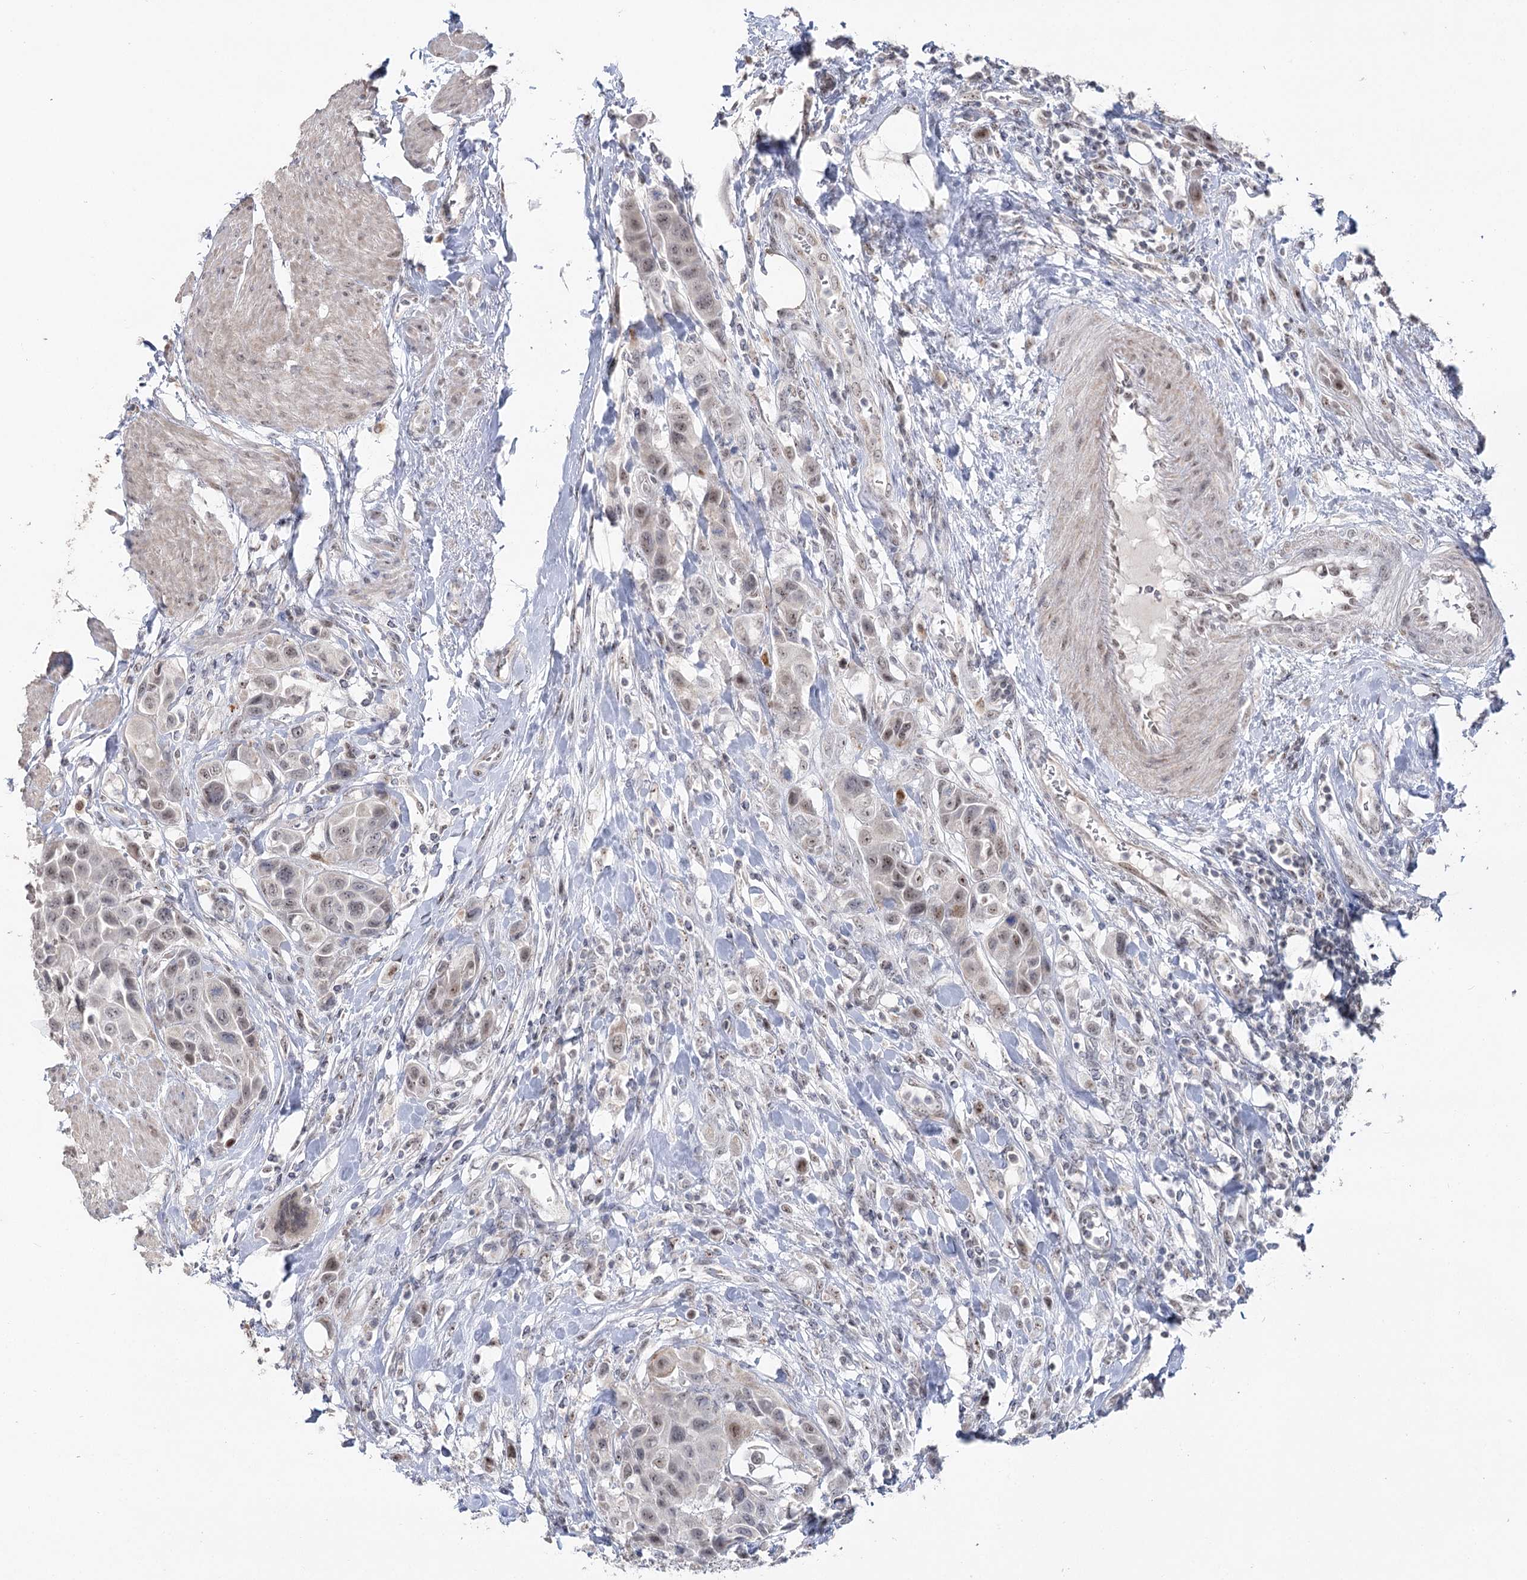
{"staining": {"intensity": "weak", "quantity": "<25%", "location": "nuclear"}, "tissue": "urothelial cancer", "cell_type": "Tumor cells", "image_type": "cancer", "snomed": [{"axis": "morphology", "description": "Urothelial carcinoma, High grade"}, {"axis": "topography", "description": "Urinary bladder"}], "caption": "Urothelial cancer was stained to show a protein in brown. There is no significant expression in tumor cells.", "gene": "RUFY4", "patient": {"sex": "male", "age": 50}}